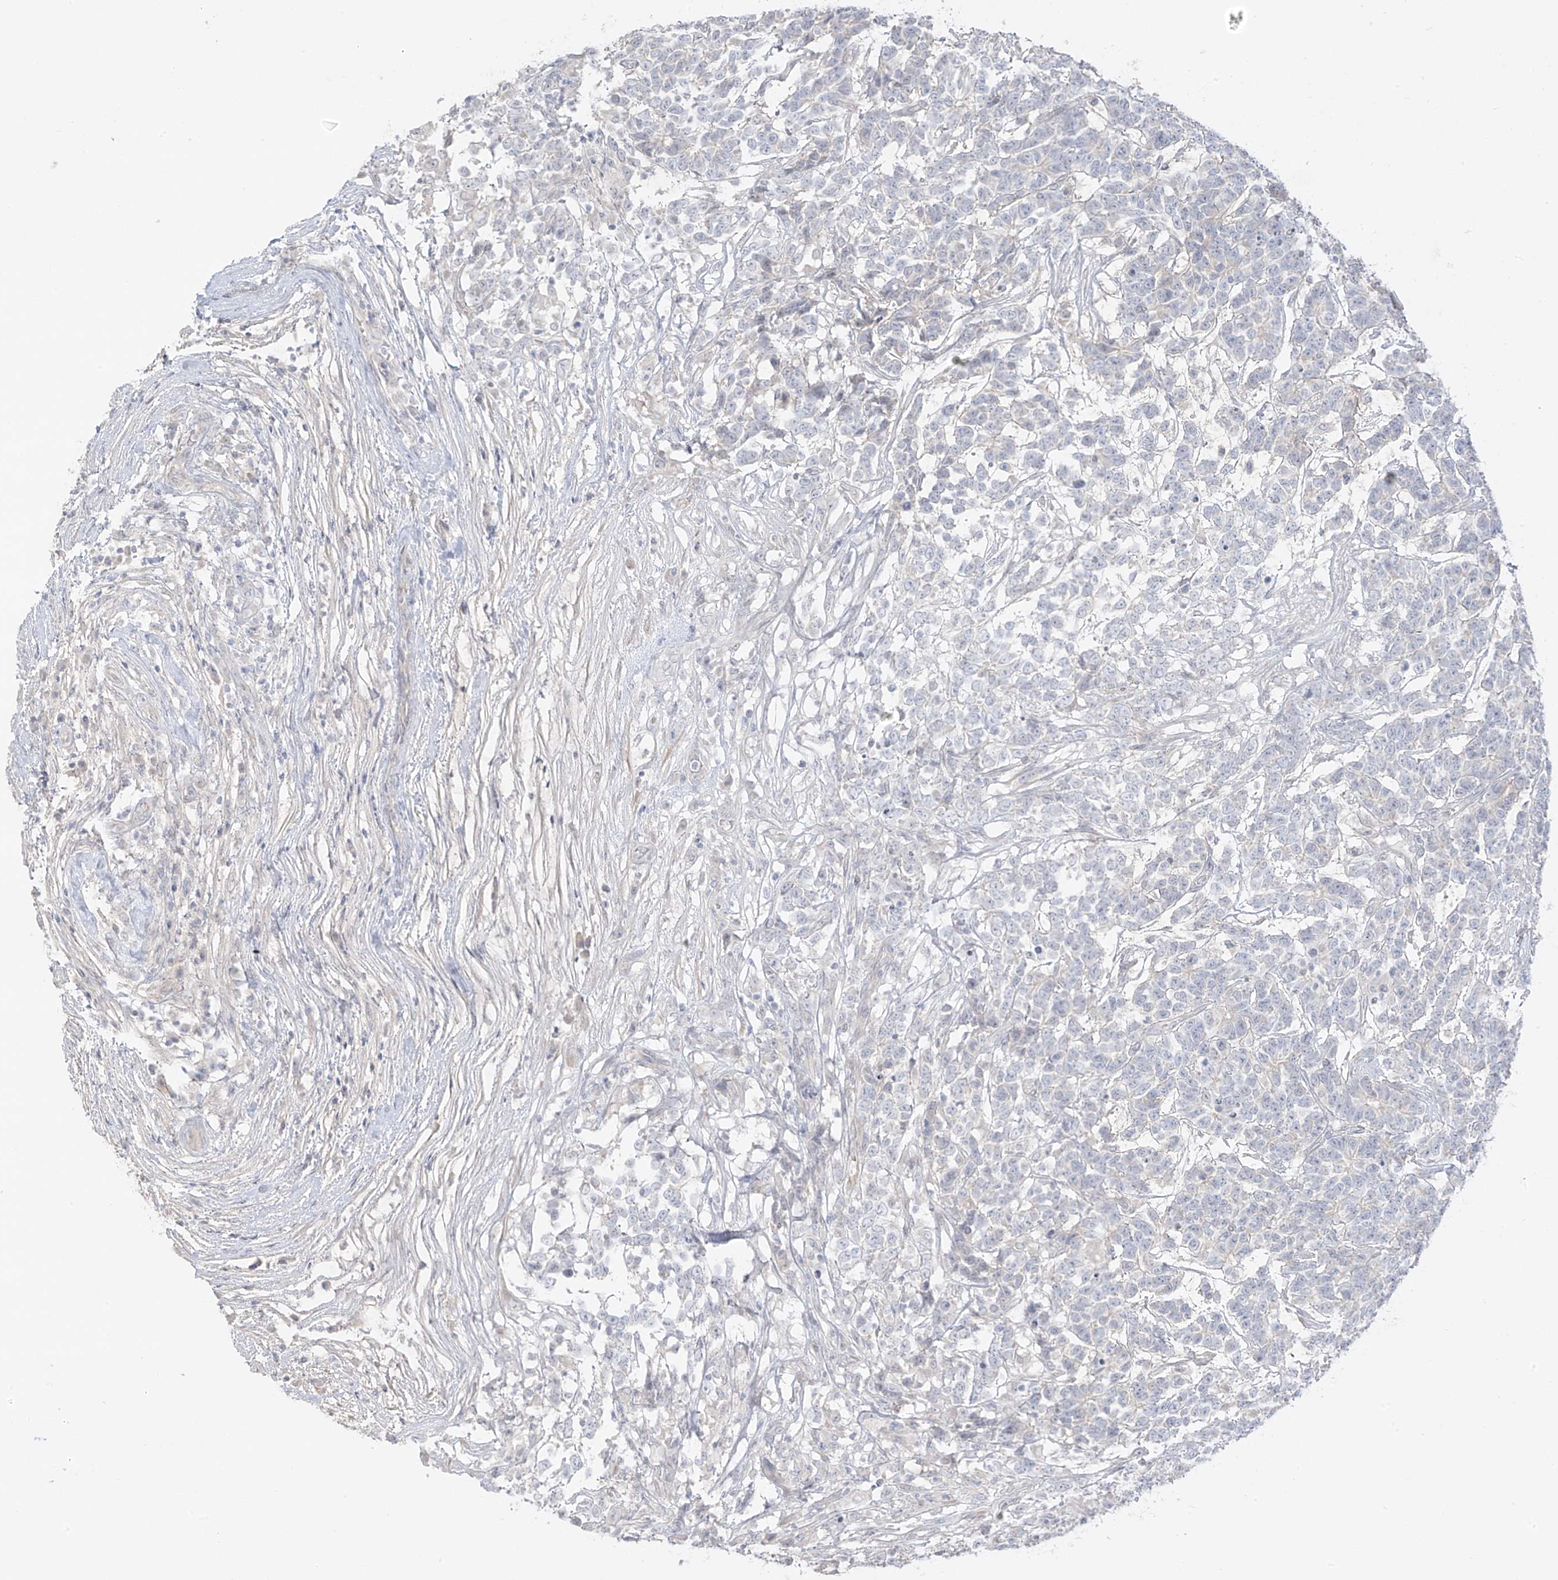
{"staining": {"intensity": "negative", "quantity": "none", "location": "none"}, "tissue": "testis cancer", "cell_type": "Tumor cells", "image_type": "cancer", "snomed": [{"axis": "morphology", "description": "Carcinoma, Embryonal, NOS"}, {"axis": "topography", "description": "Testis"}], "caption": "Human testis cancer stained for a protein using immunohistochemistry (IHC) exhibits no staining in tumor cells.", "gene": "DCDC2", "patient": {"sex": "male", "age": 26}}